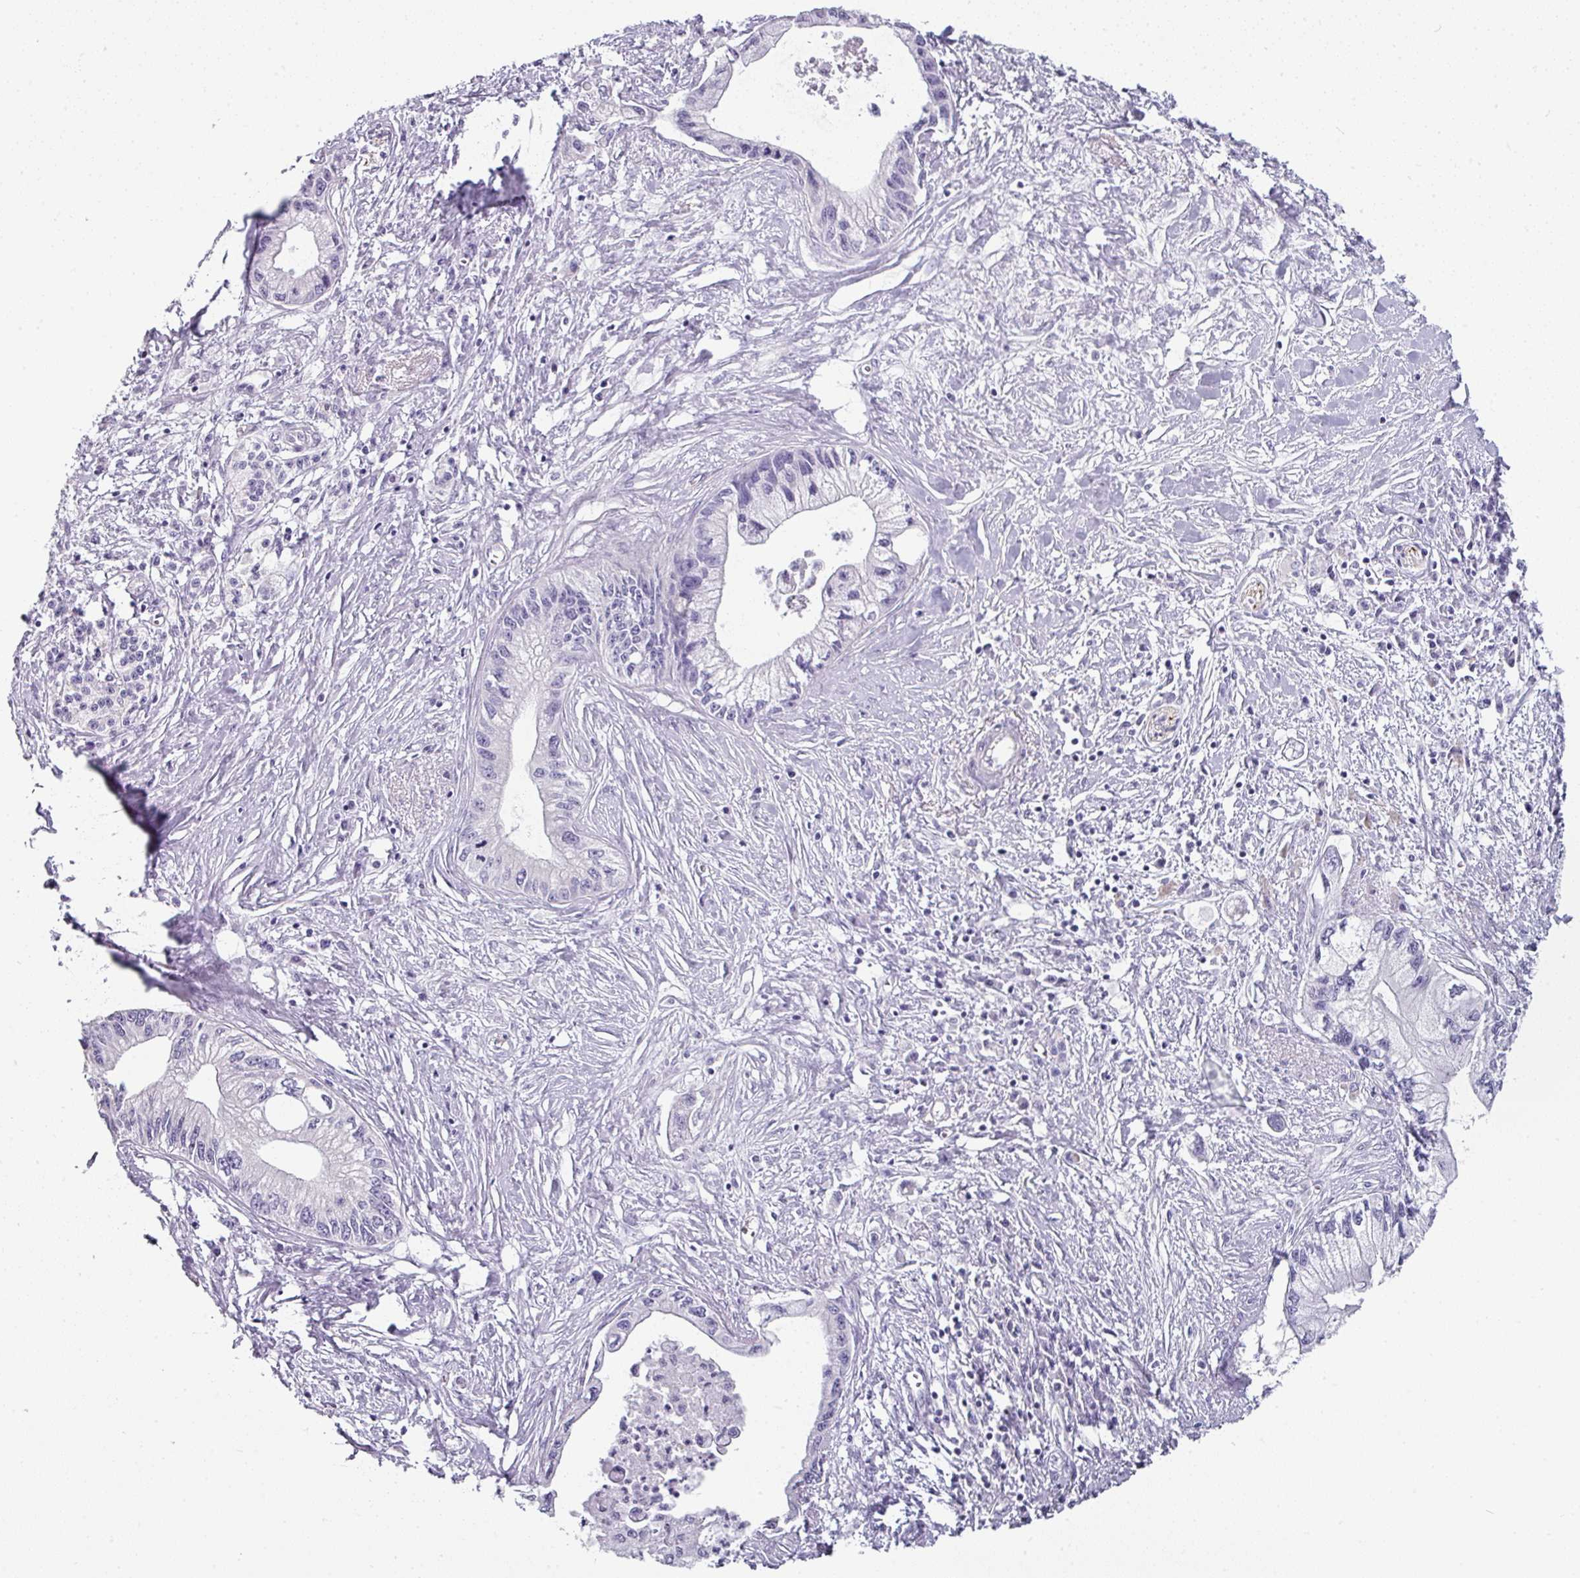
{"staining": {"intensity": "negative", "quantity": "none", "location": "none"}, "tissue": "pancreatic cancer", "cell_type": "Tumor cells", "image_type": "cancer", "snomed": [{"axis": "morphology", "description": "Adenocarcinoma, NOS"}, {"axis": "topography", "description": "Pancreas"}], "caption": "An immunohistochemistry (IHC) micrograph of pancreatic cancer is shown. There is no staining in tumor cells of pancreatic cancer.", "gene": "SLC17A7", "patient": {"sex": "male", "age": 61}}